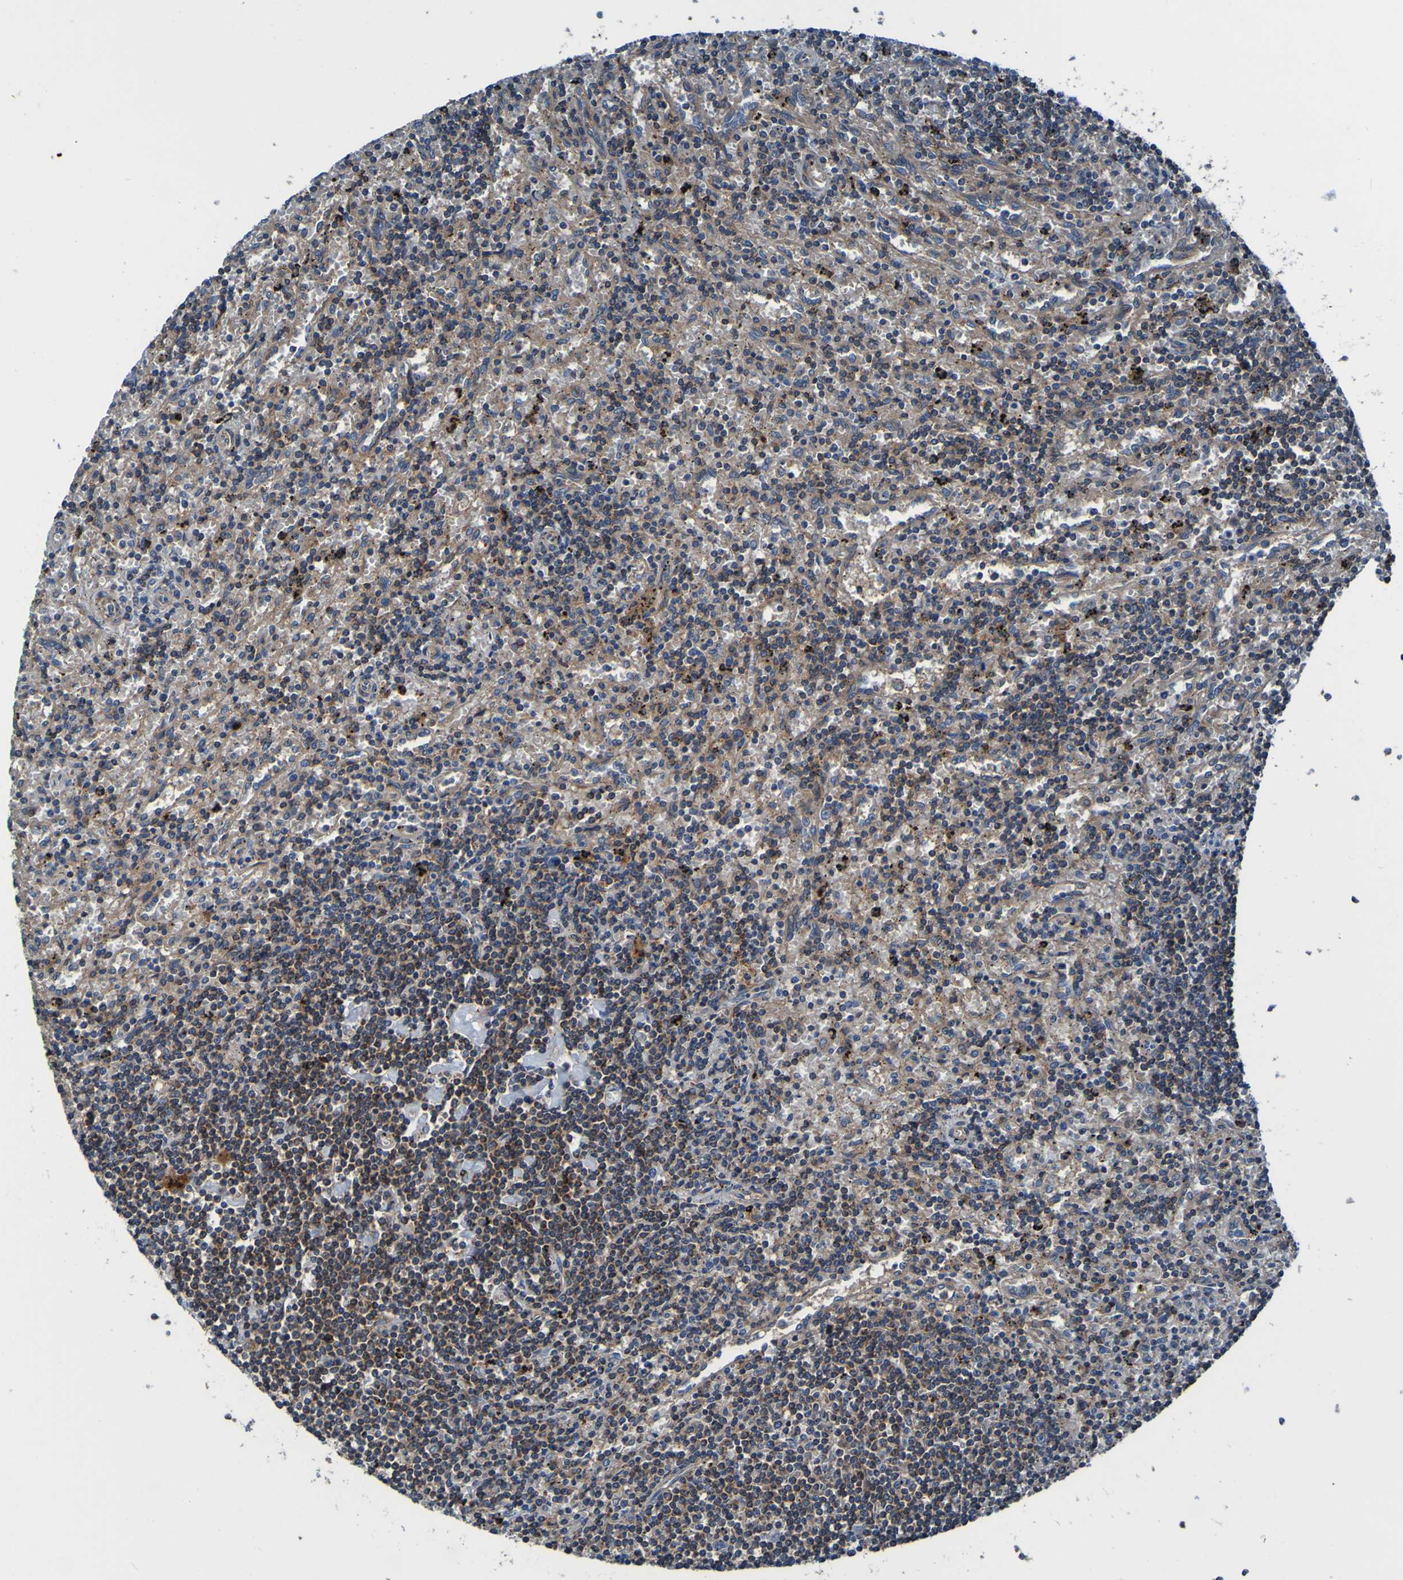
{"staining": {"intensity": "weak", "quantity": ">75%", "location": "cytoplasmic/membranous"}, "tissue": "lymphoma", "cell_type": "Tumor cells", "image_type": "cancer", "snomed": [{"axis": "morphology", "description": "Malignant lymphoma, non-Hodgkin's type, Low grade"}, {"axis": "topography", "description": "Spleen"}], "caption": "Lymphoma stained for a protein (brown) displays weak cytoplasmic/membranous positive staining in approximately >75% of tumor cells.", "gene": "RAB5B", "patient": {"sex": "male", "age": 76}}